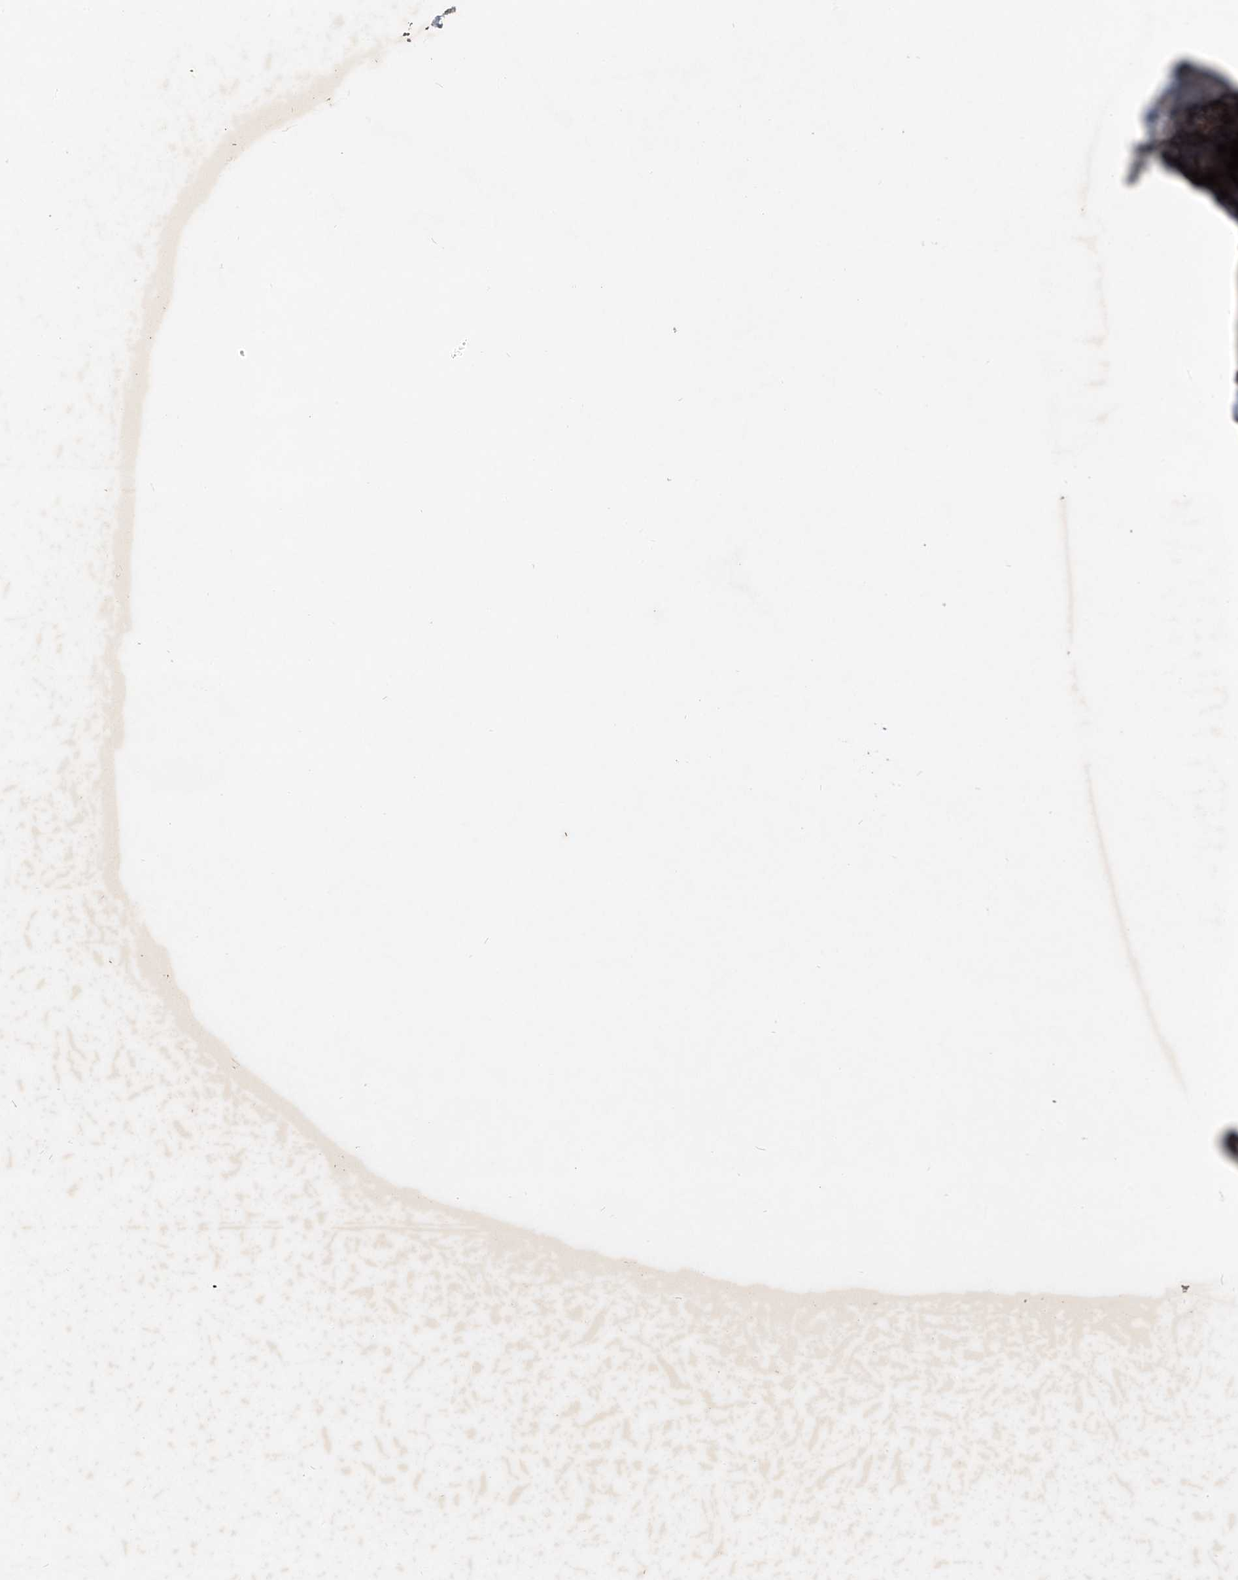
{"staining": {"intensity": "negative", "quantity": "none", "location": "none"}, "tissue": "head and neck cancer", "cell_type": "Tumor cells", "image_type": "cancer", "snomed": [{"axis": "morphology", "description": "Normal tissue, NOS"}, {"axis": "morphology", "description": "Squamous cell carcinoma, NOS"}, {"axis": "topography", "description": "Skeletal muscle"}, {"axis": "topography", "description": "Head-Neck"}], "caption": "Immunohistochemistry (IHC) of squamous cell carcinoma (head and neck) reveals no staining in tumor cells.", "gene": "ZNF30", "patient": {"sex": "male", "age": 51}}